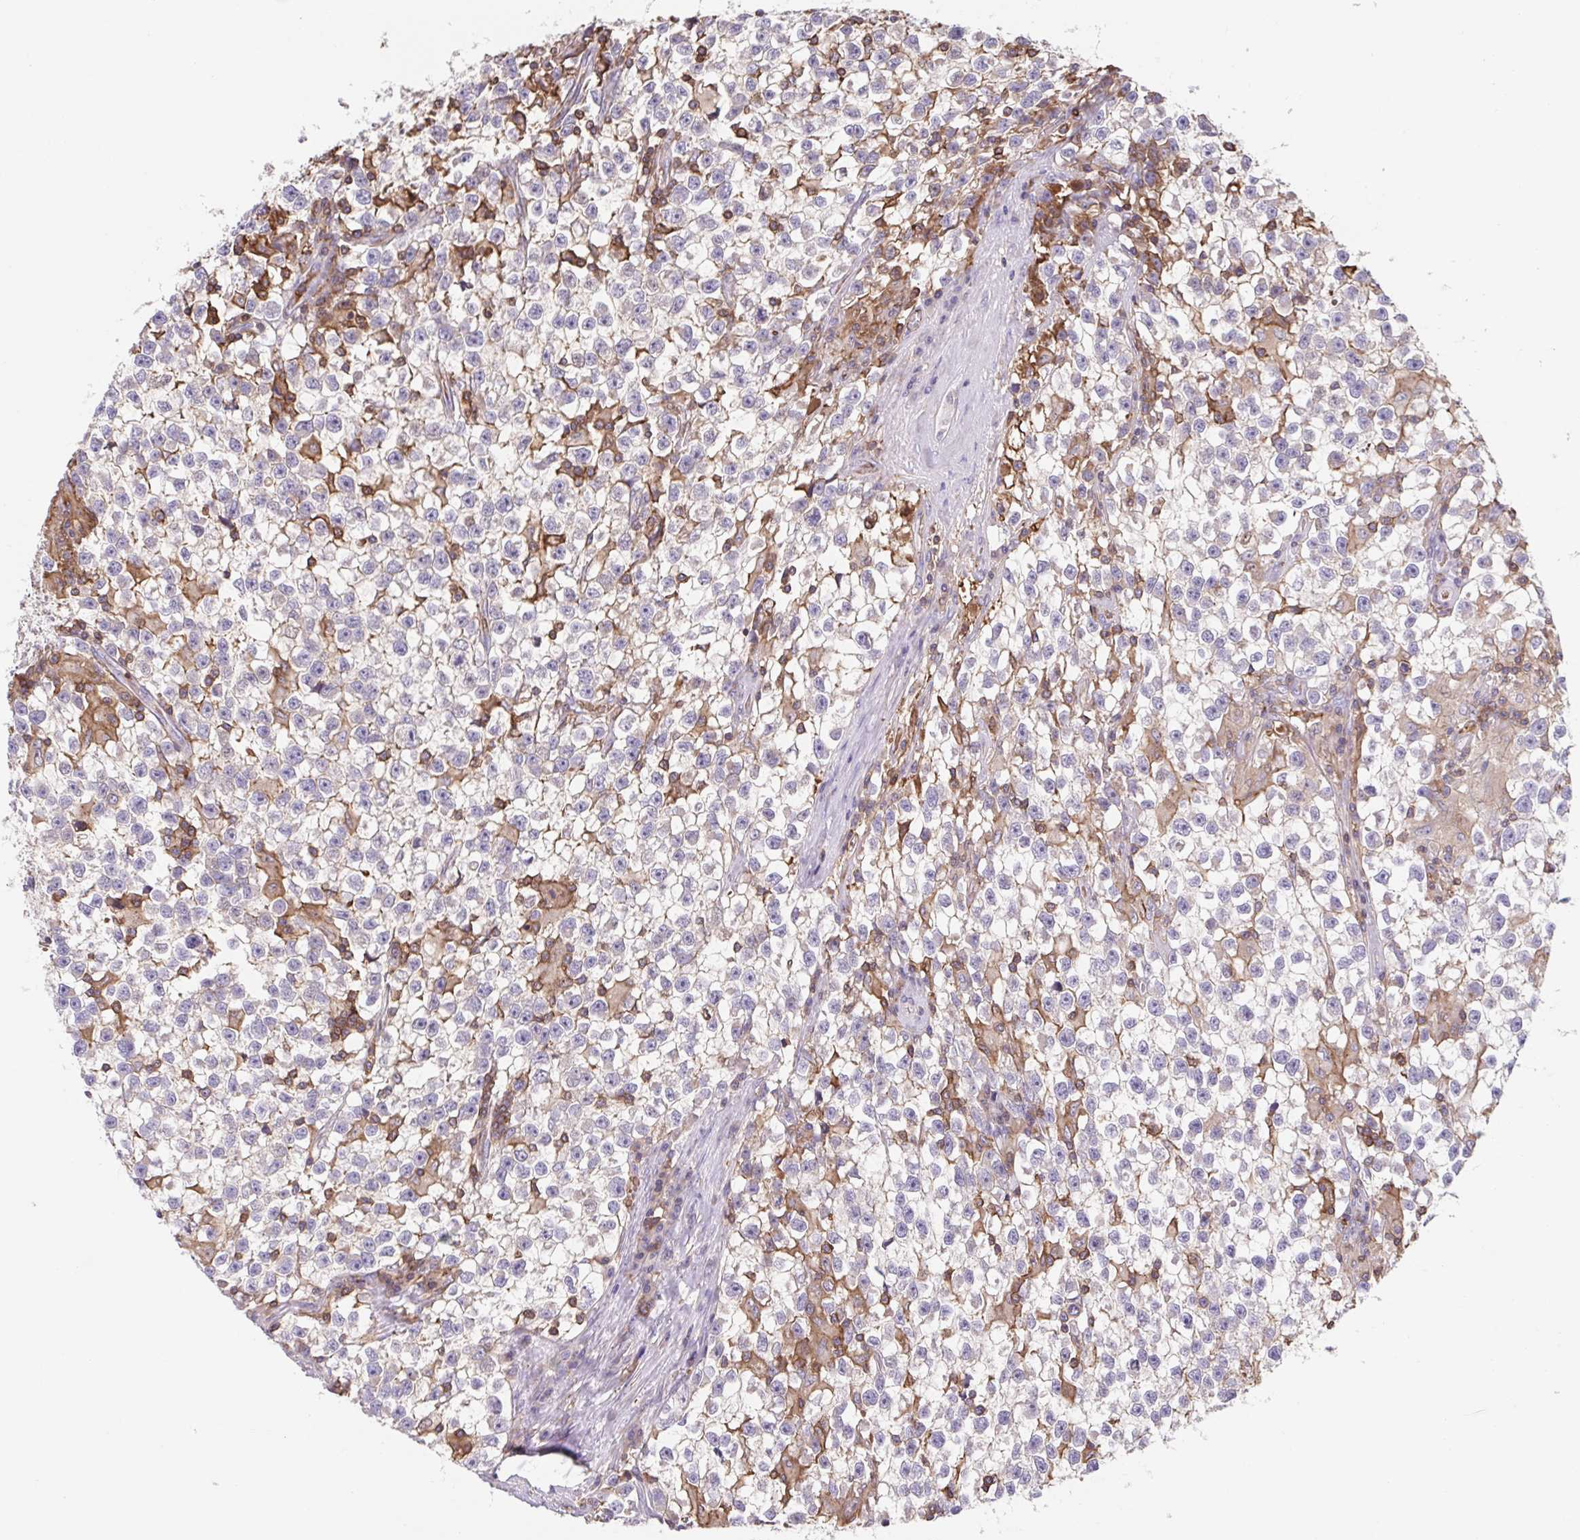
{"staining": {"intensity": "negative", "quantity": "none", "location": "none"}, "tissue": "testis cancer", "cell_type": "Tumor cells", "image_type": "cancer", "snomed": [{"axis": "morphology", "description": "Seminoma, NOS"}, {"axis": "topography", "description": "Testis"}], "caption": "This is a micrograph of immunohistochemistry (IHC) staining of testis cancer (seminoma), which shows no positivity in tumor cells.", "gene": "TPRG1", "patient": {"sex": "male", "age": 31}}